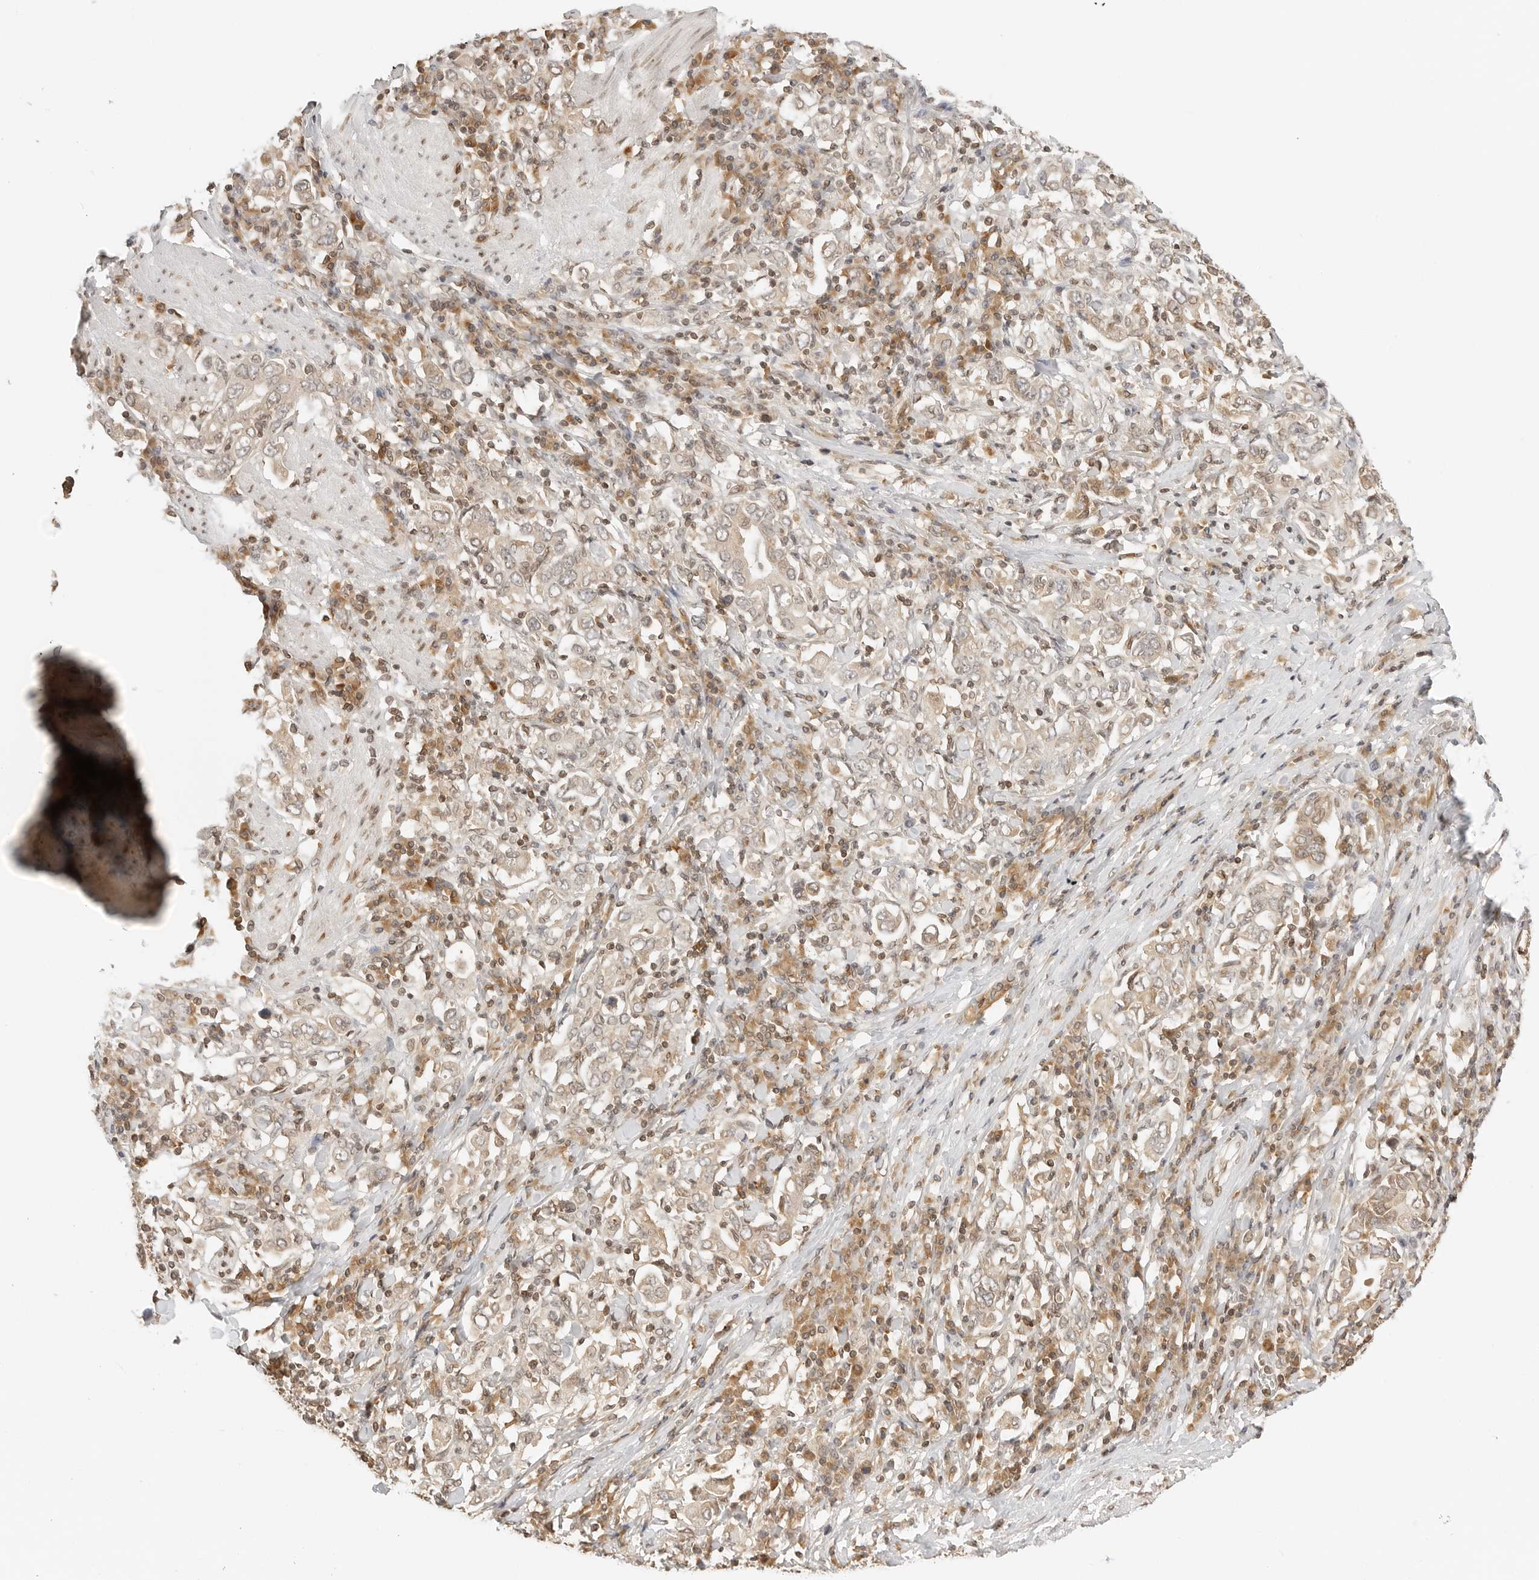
{"staining": {"intensity": "weak", "quantity": "25%-75%", "location": "cytoplasmic/membranous"}, "tissue": "stomach cancer", "cell_type": "Tumor cells", "image_type": "cancer", "snomed": [{"axis": "morphology", "description": "Adenocarcinoma, NOS"}, {"axis": "topography", "description": "Stomach, upper"}], "caption": "Weak cytoplasmic/membranous staining is appreciated in approximately 25%-75% of tumor cells in stomach cancer (adenocarcinoma).", "gene": "POLH", "patient": {"sex": "male", "age": 62}}